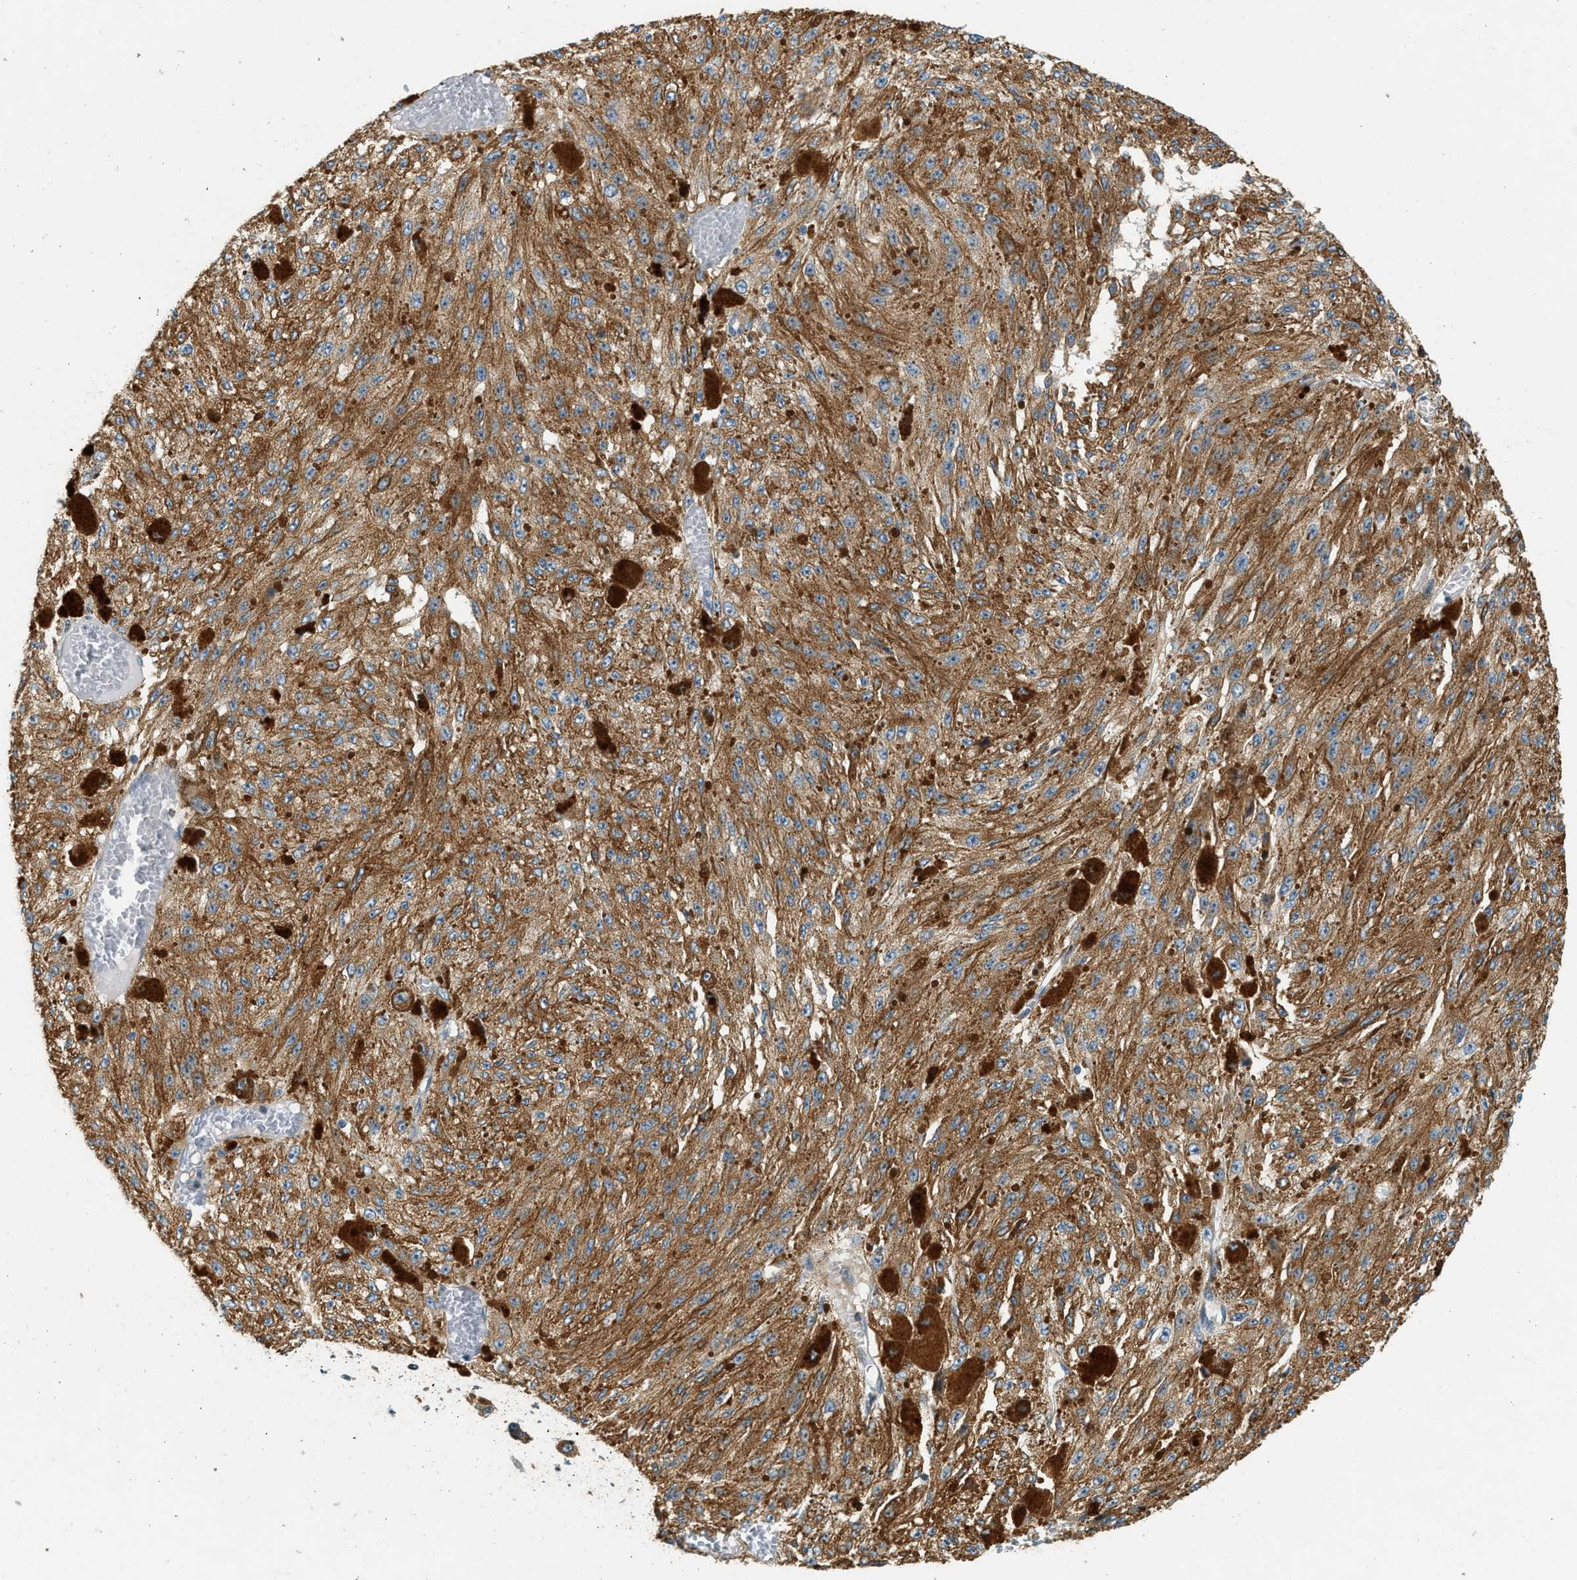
{"staining": {"intensity": "moderate", "quantity": ">75%", "location": "cytoplasmic/membranous"}, "tissue": "melanoma", "cell_type": "Tumor cells", "image_type": "cancer", "snomed": [{"axis": "morphology", "description": "Malignant melanoma, NOS"}, {"axis": "topography", "description": "Other"}], "caption": "Immunohistochemistry (IHC) (DAB) staining of human melanoma displays moderate cytoplasmic/membranous protein staining in about >75% of tumor cells.", "gene": "CTSB", "patient": {"sex": "male", "age": 79}}